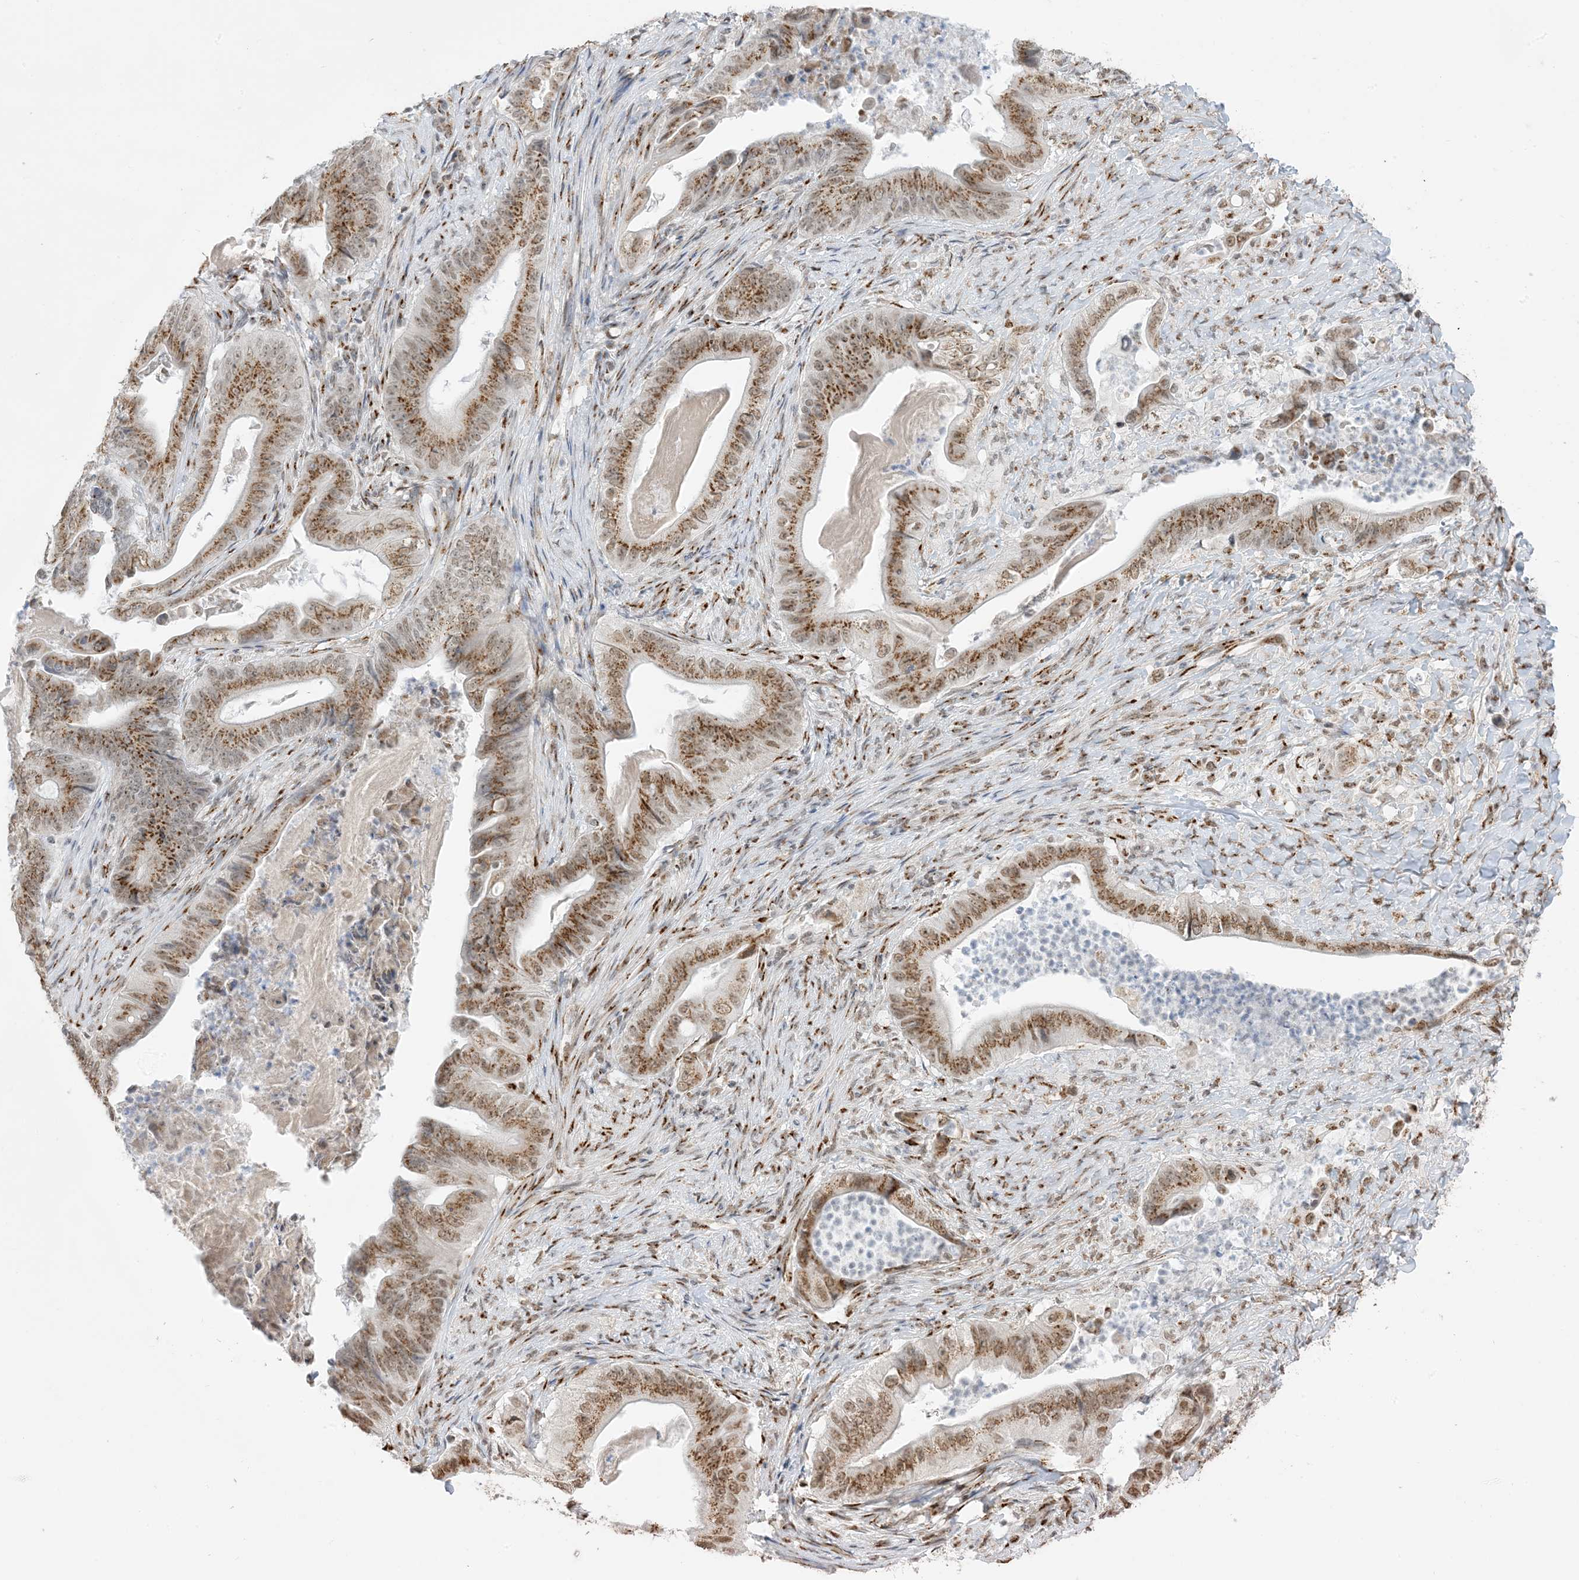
{"staining": {"intensity": "moderate", "quantity": ">75%", "location": "cytoplasmic/membranous,nuclear"}, "tissue": "stomach cancer", "cell_type": "Tumor cells", "image_type": "cancer", "snomed": [{"axis": "morphology", "description": "Adenocarcinoma, NOS"}, {"axis": "topography", "description": "Stomach"}], "caption": "Stomach cancer (adenocarcinoma) stained with DAB IHC exhibits medium levels of moderate cytoplasmic/membranous and nuclear positivity in approximately >75% of tumor cells.", "gene": "GPR107", "patient": {"sex": "female", "age": 73}}